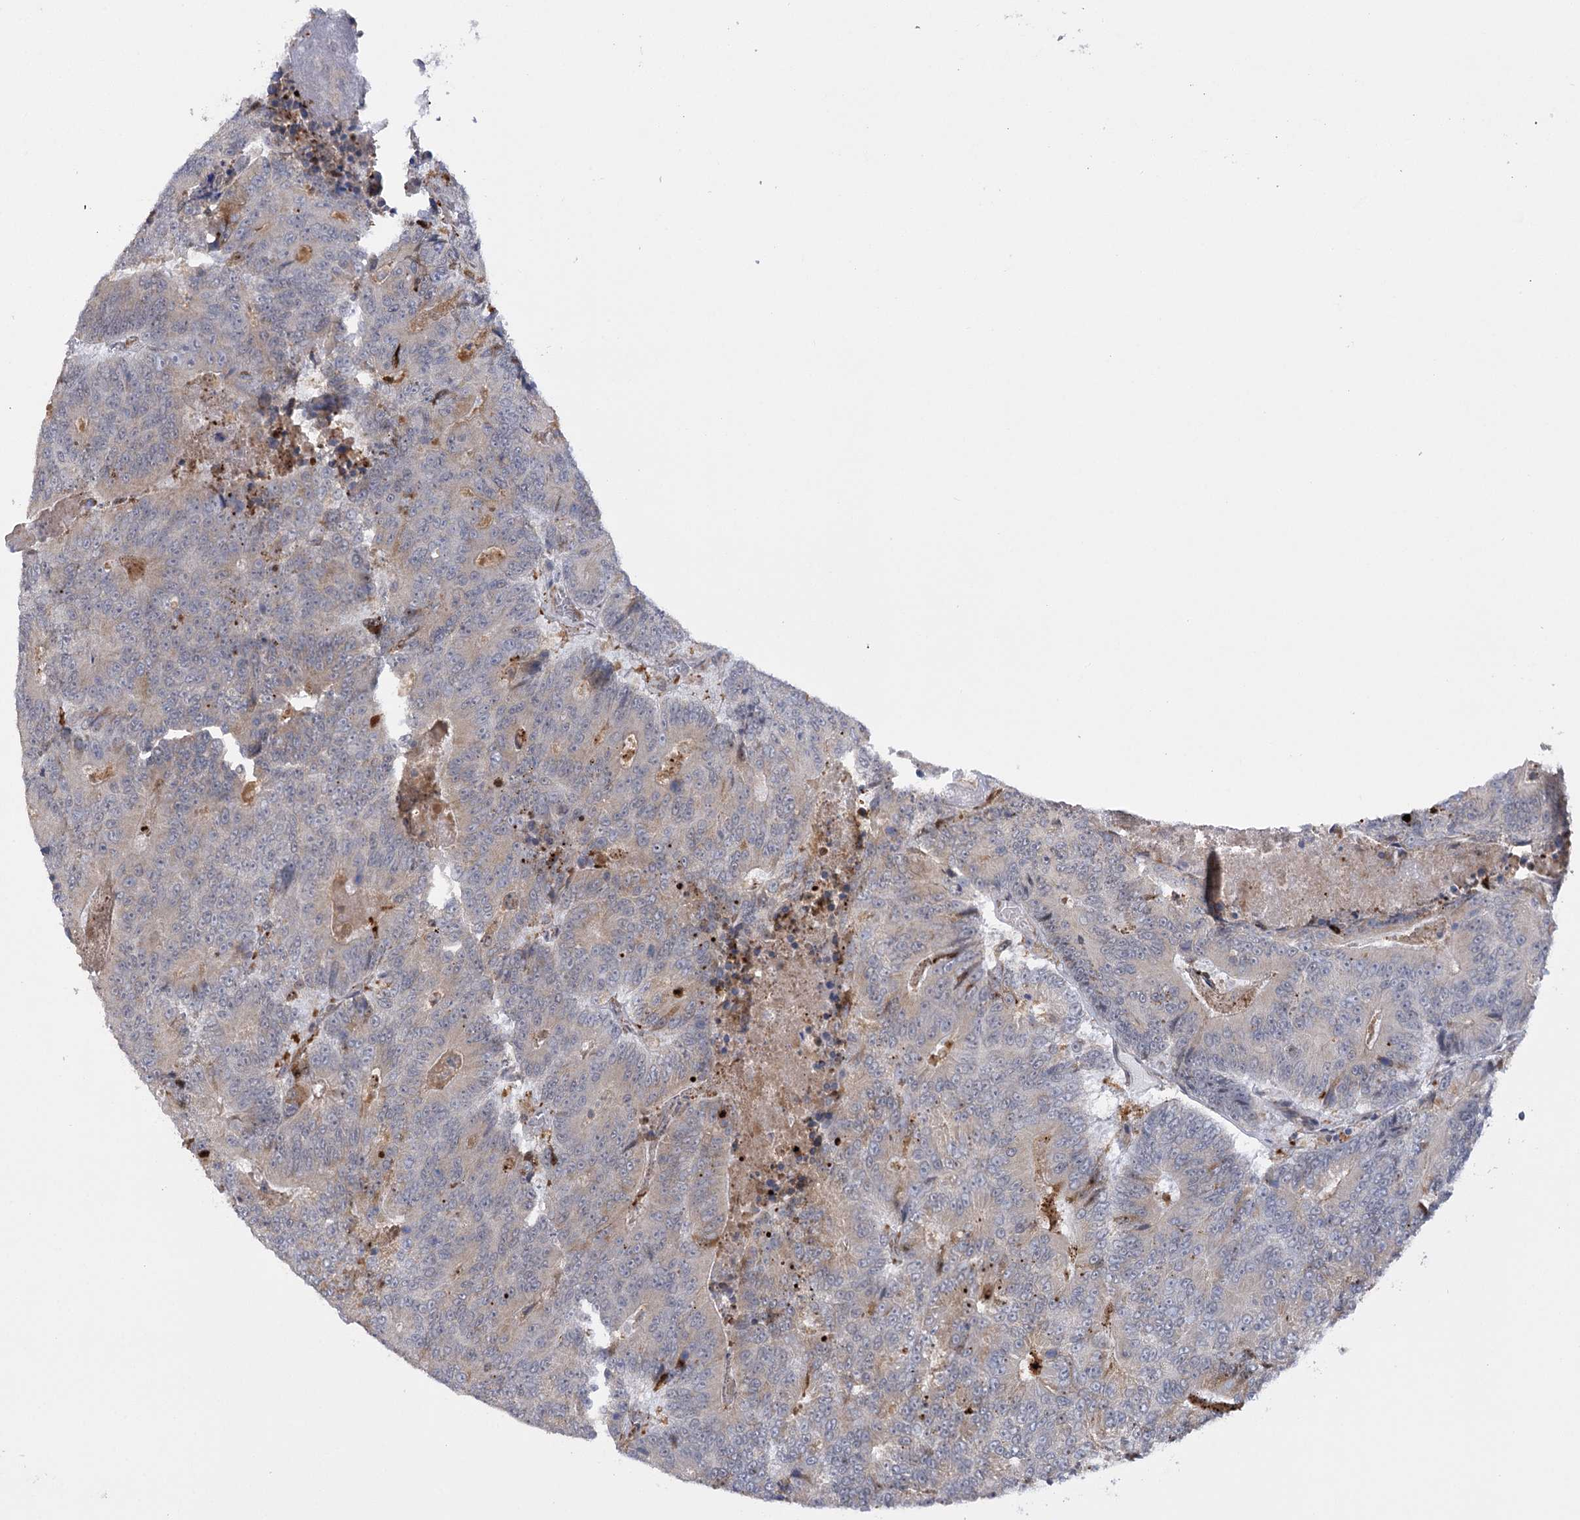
{"staining": {"intensity": "weak", "quantity": "<25%", "location": "cytoplasmic/membranous"}, "tissue": "colorectal cancer", "cell_type": "Tumor cells", "image_type": "cancer", "snomed": [{"axis": "morphology", "description": "Adenocarcinoma, NOS"}, {"axis": "topography", "description": "Colon"}], "caption": "There is no significant positivity in tumor cells of adenocarcinoma (colorectal).", "gene": "NCKAP5", "patient": {"sex": "male", "age": 83}}